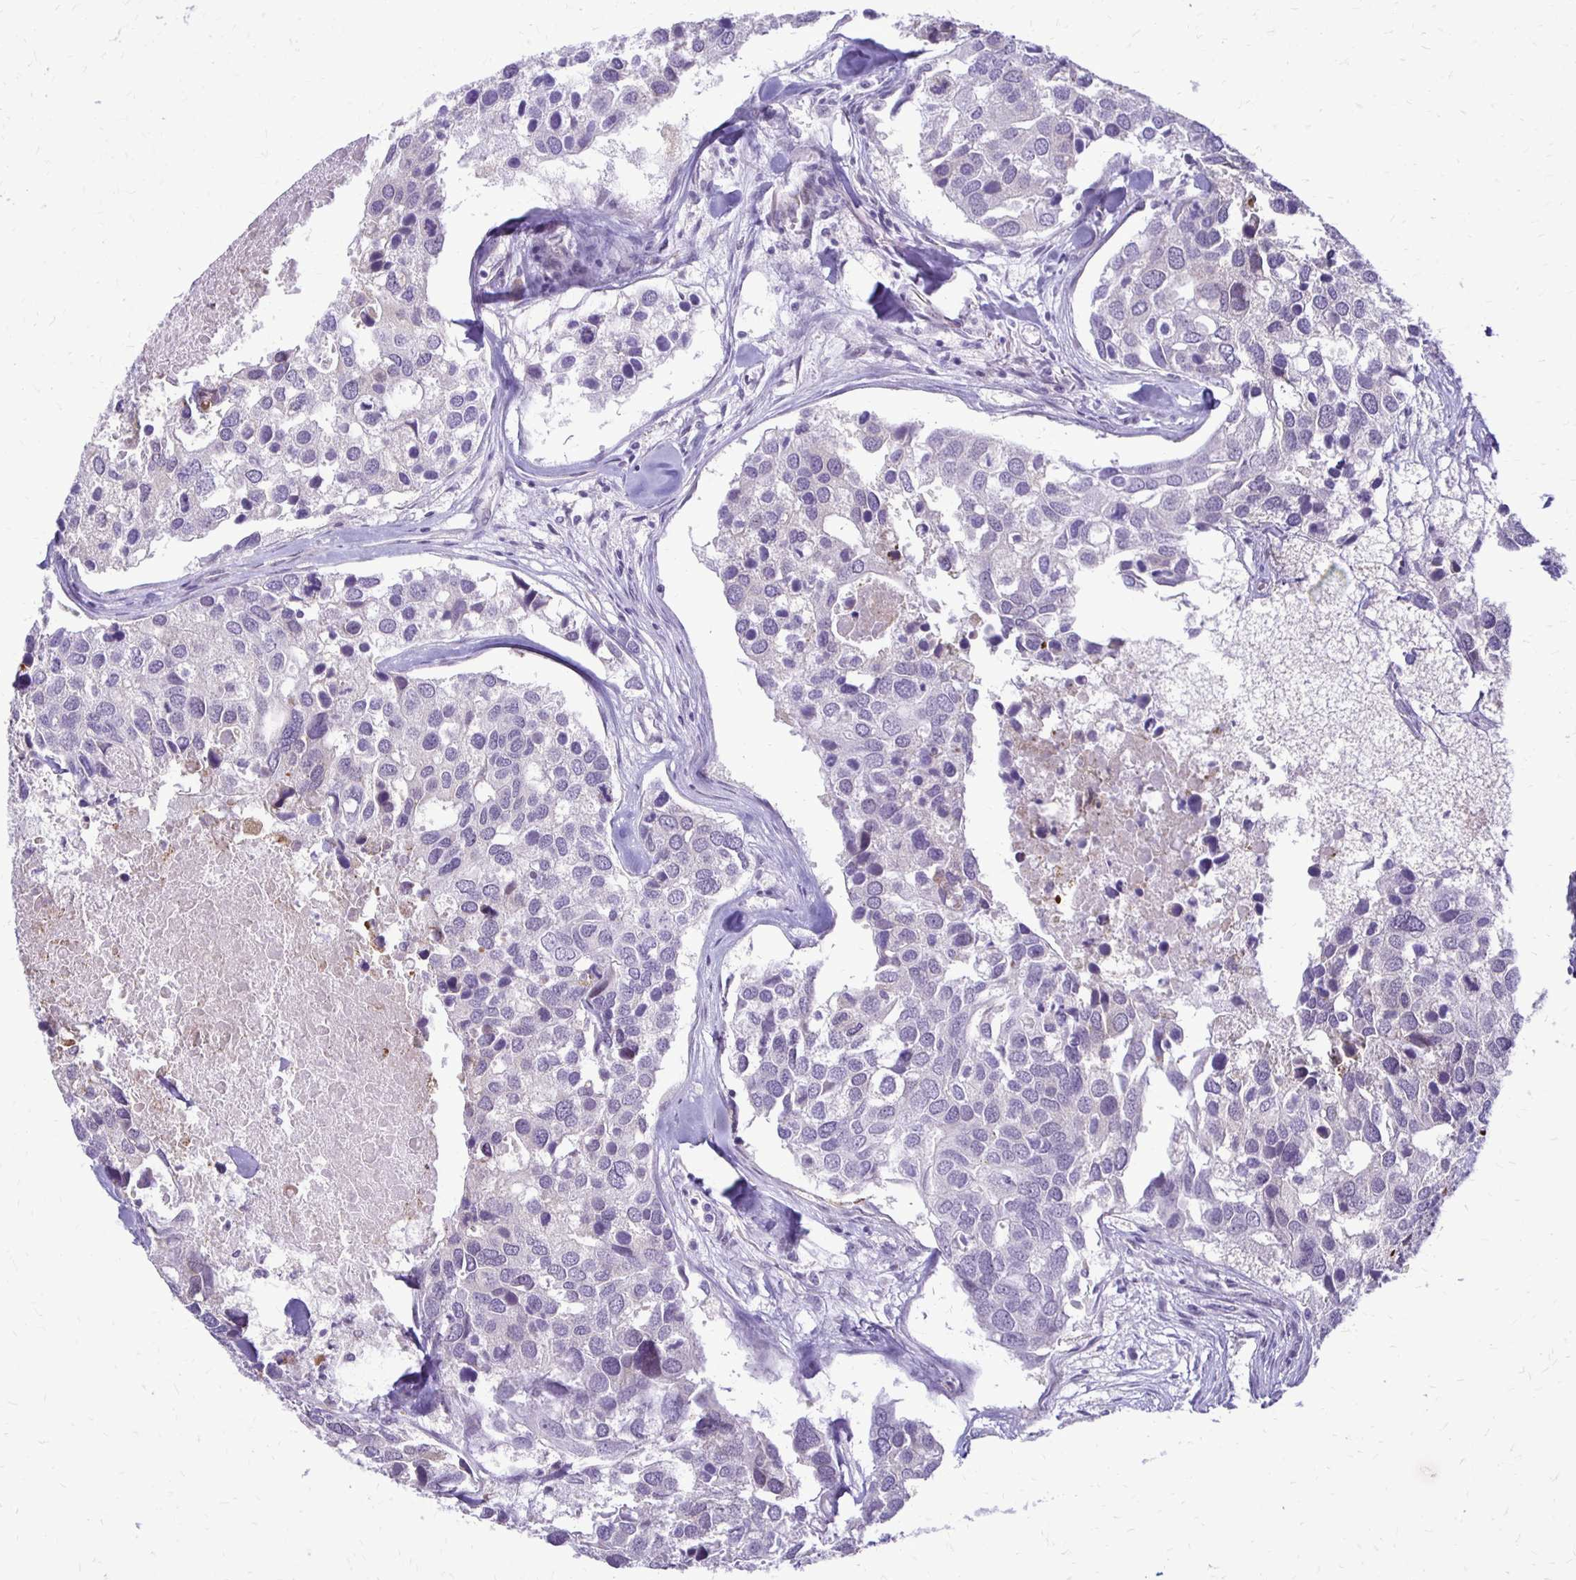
{"staining": {"intensity": "negative", "quantity": "none", "location": "none"}, "tissue": "breast cancer", "cell_type": "Tumor cells", "image_type": "cancer", "snomed": [{"axis": "morphology", "description": "Duct carcinoma"}, {"axis": "topography", "description": "Breast"}], "caption": "The histopathology image displays no significant staining in tumor cells of breast intraductal carcinoma. (IHC, brightfield microscopy, high magnification).", "gene": "EPYC", "patient": {"sex": "female", "age": 83}}